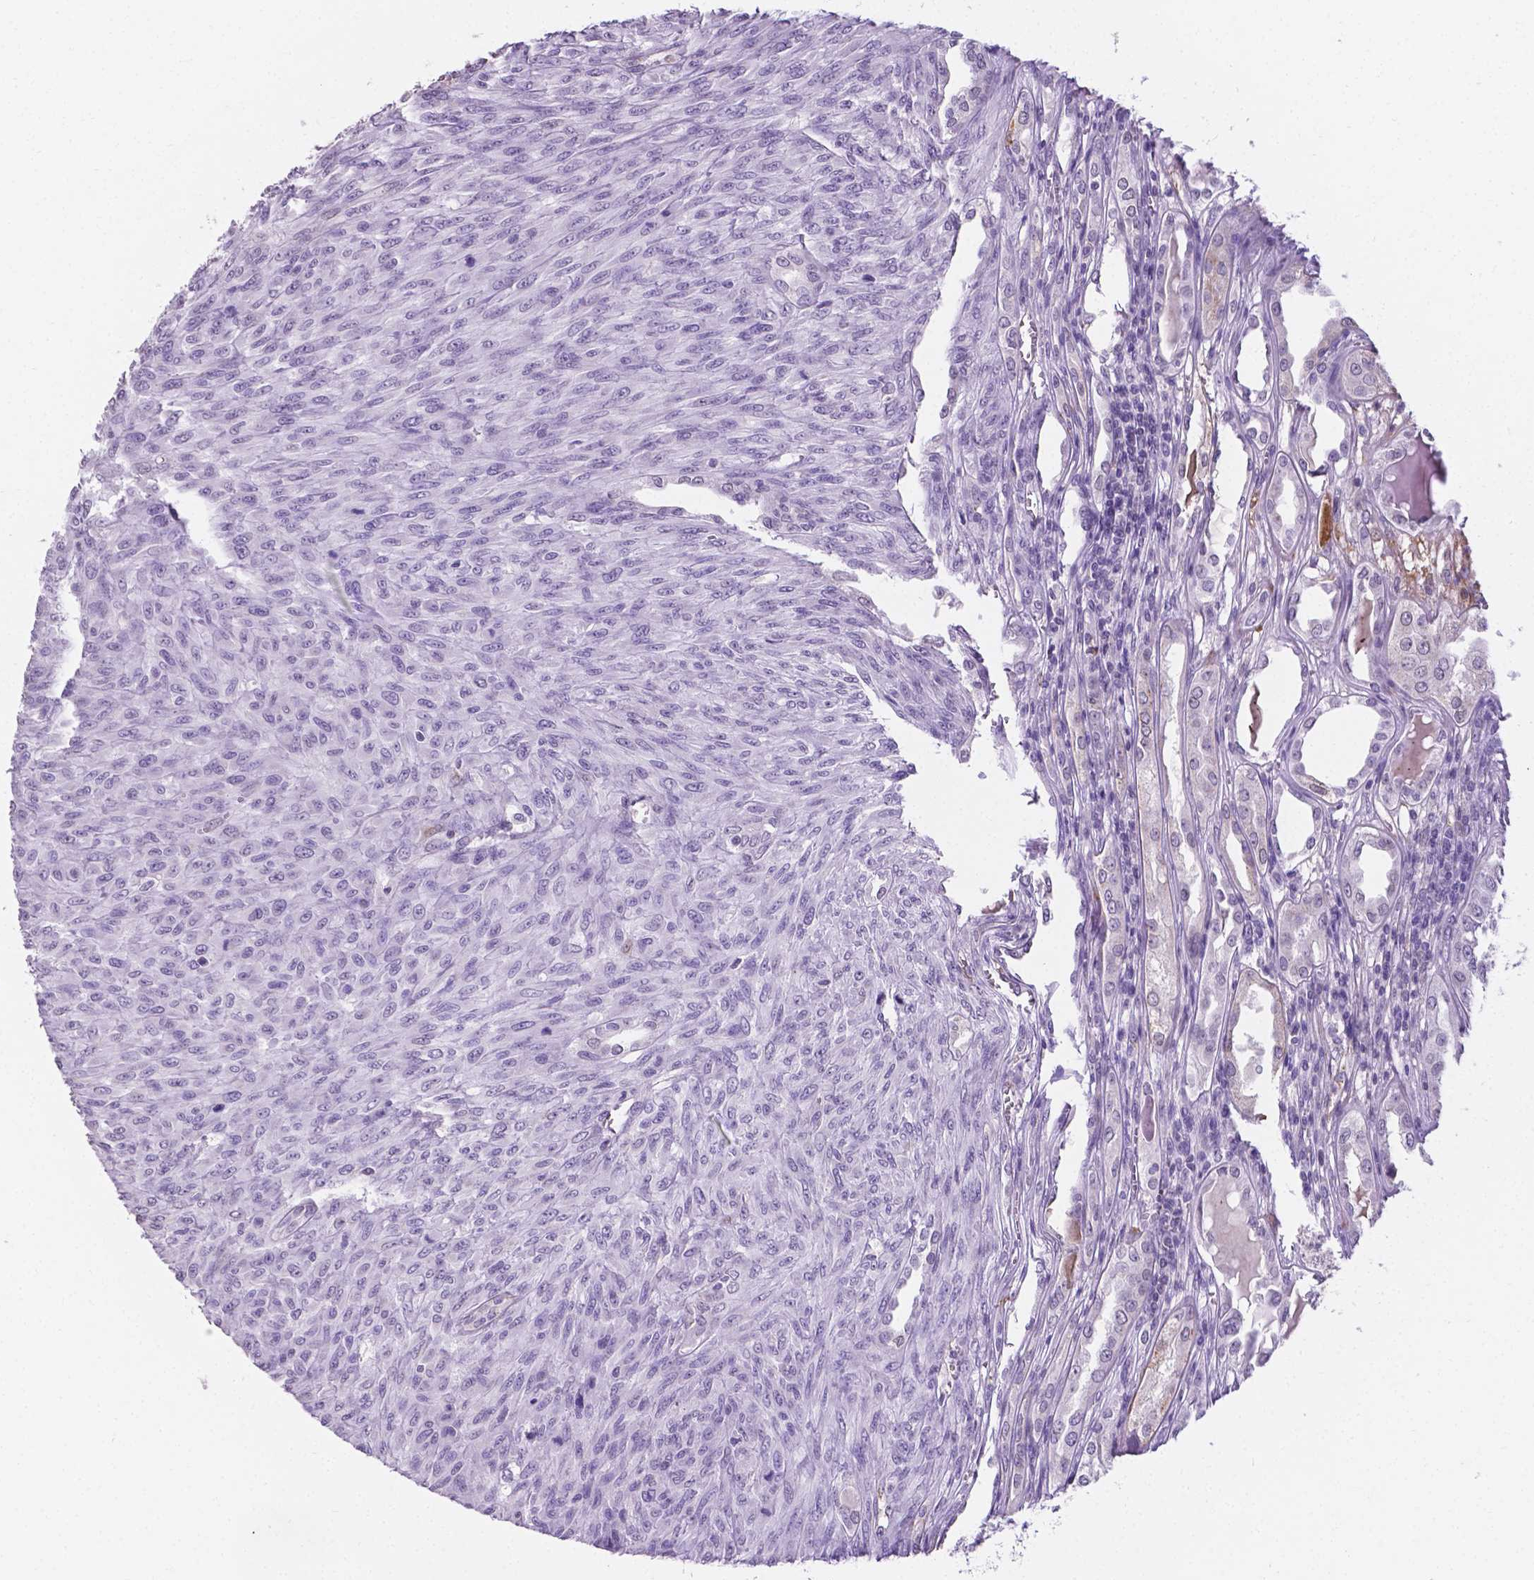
{"staining": {"intensity": "negative", "quantity": "none", "location": "none"}, "tissue": "renal cancer", "cell_type": "Tumor cells", "image_type": "cancer", "snomed": [{"axis": "morphology", "description": "Adenocarcinoma, NOS"}, {"axis": "topography", "description": "Kidney"}], "caption": "Renal cancer was stained to show a protein in brown. There is no significant positivity in tumor cells.", "gene": "APOE", "patient": {"sex": "male", "age": 58}}